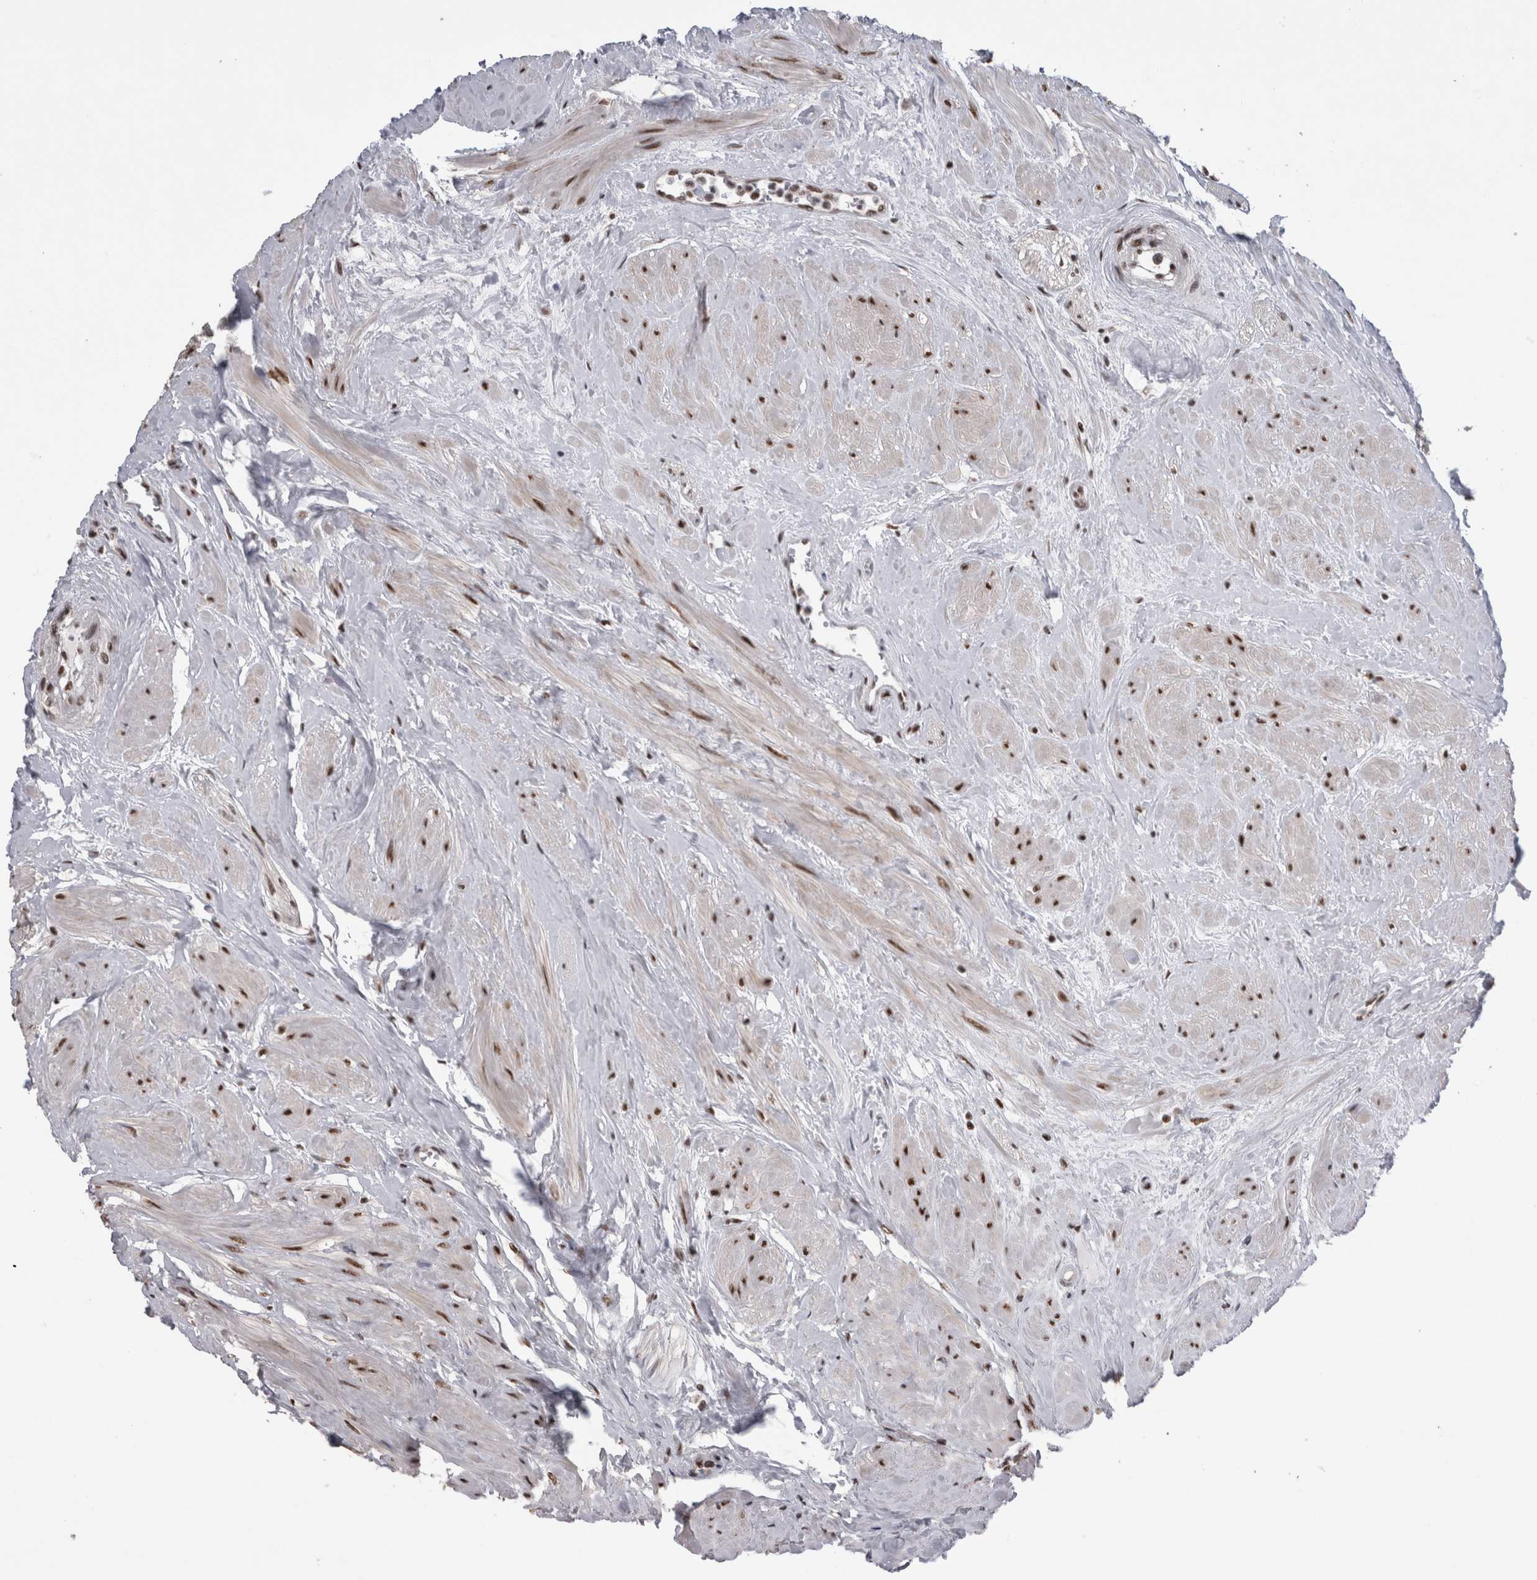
{"staining": {"intensity": "strong", "quantity": ">75%", "location": "nuclear"}, "tissue": "seminal vesicle", "cell_type": "Glandular cells", "image_type": "normal", "snomed": [{"axis": "morphology", "description": "Normal tissue, NOS"}, {"axis": "topography", "description": "Prostate"}, {"axis": "topography", "description": "Seminal veicle"}], "caption": "This micrograph shows immunohistochemistry staining of unremarkable human seminal vesicle, with high strong nuclear expression in about >75% of glandular cells.", "gene": "CDK11A", "patient": {"sex": "male", "age": 60}}